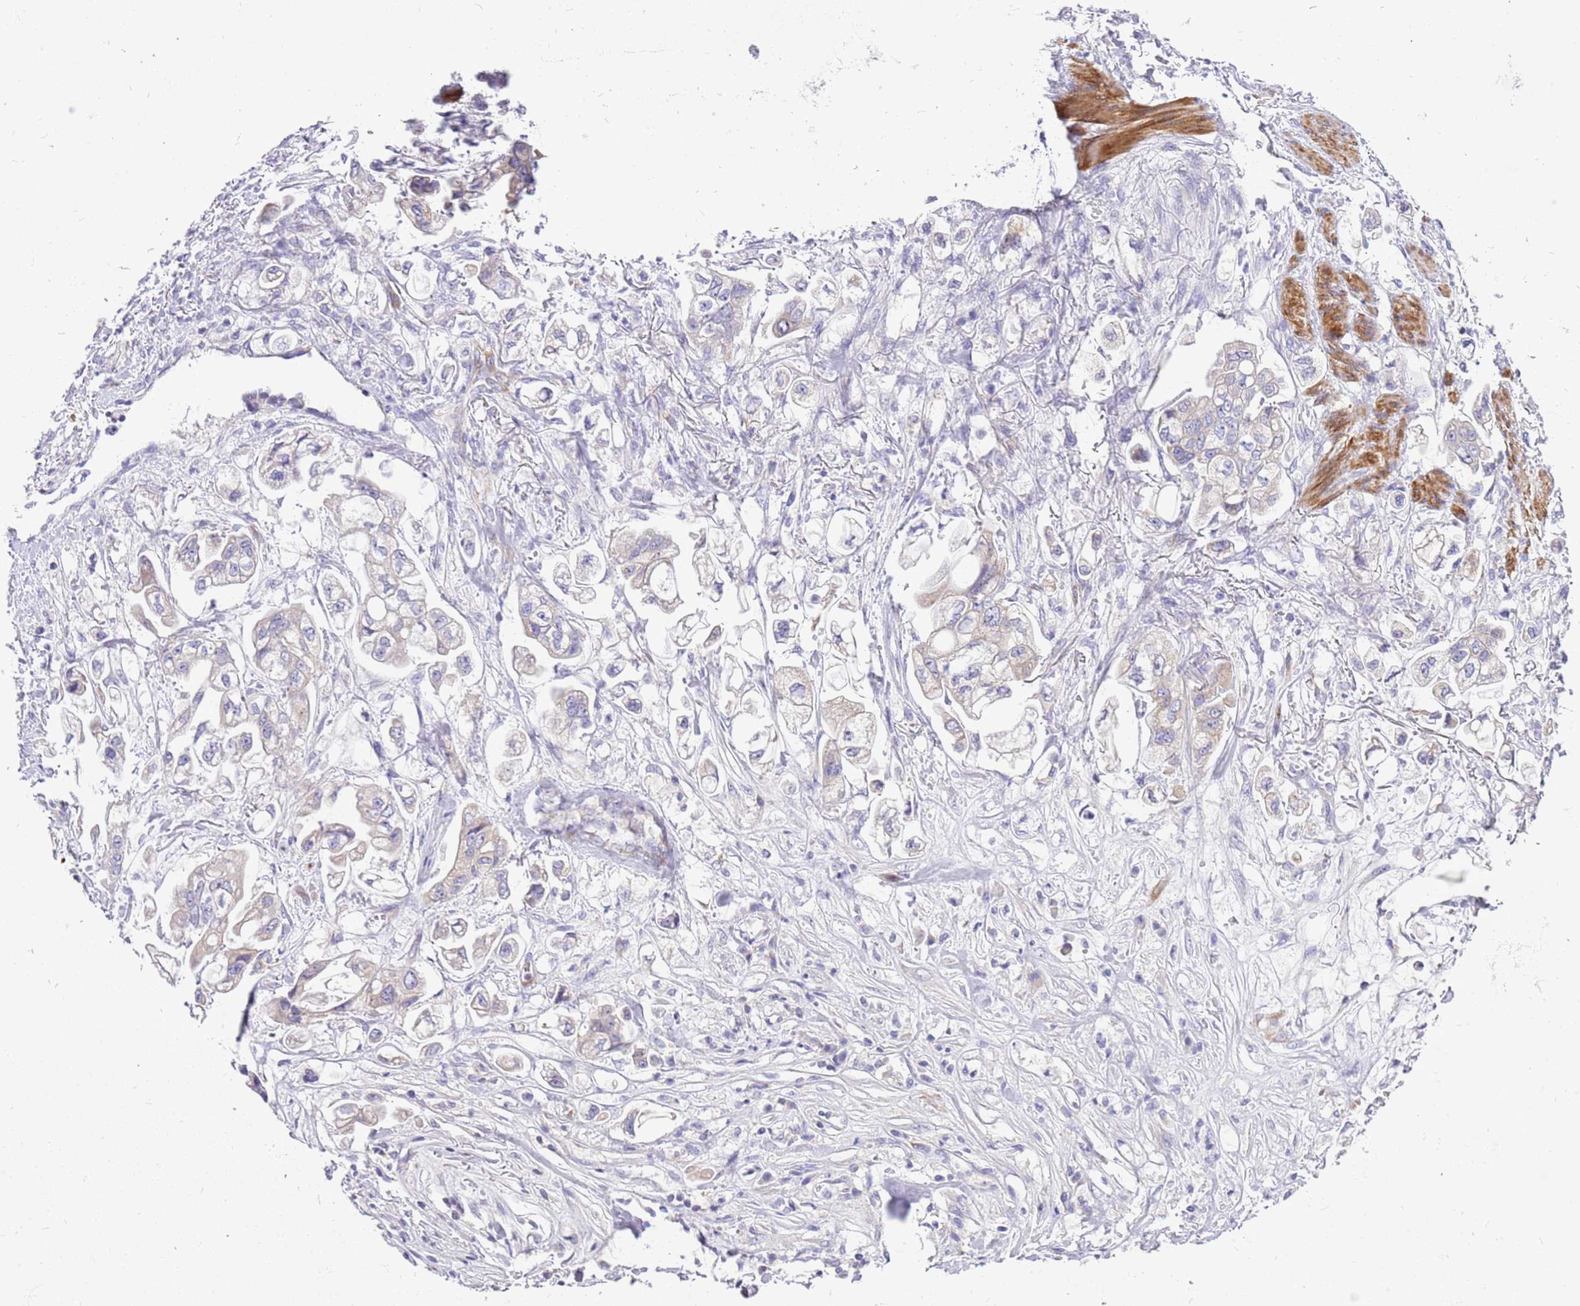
{"staining": {"intensity": "weak", "quantity": "<25%", "location": "cytoplasmic/membranous"}, "tissue": "stomach cancer", "cell_type": "Tumor cells", "image_type": "cancer", "snomed": [{"axis": "morphology", "description": "Adenocarcinoma, NOS"}, {"axis": "topography", "description": "Stomach"}], "caption": "Image shows no protein positivity in tumor cells of adenocarcinoma (stomach) tissue. (DAB IHC, high magnification).", "gene": "GLCE", "patient": {"sex": "male", "age": 62}}